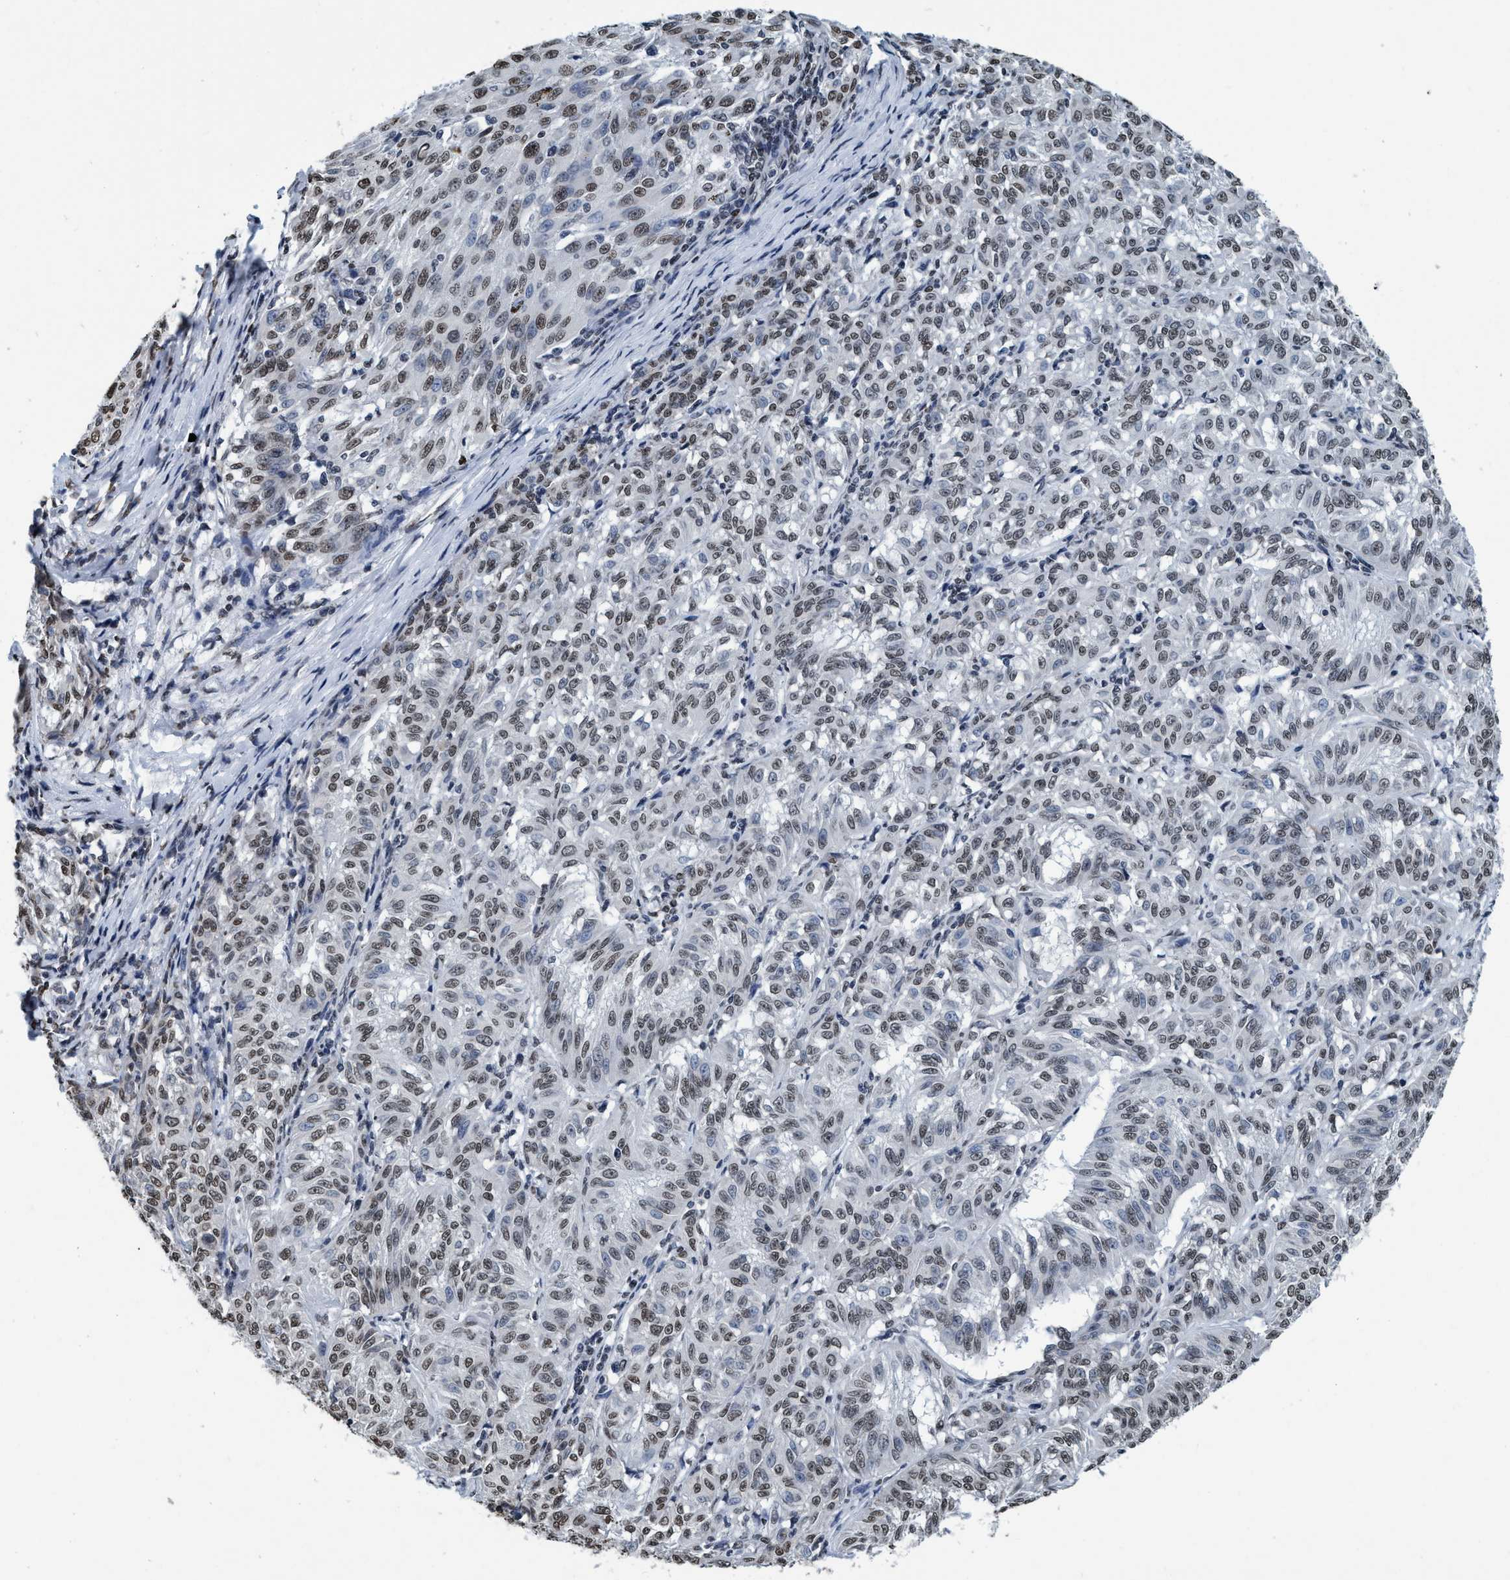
{"staining": {"intensity": "weak", "quantity": ">75%", "location": "nuclear"}, "tissue": "melanoma", "cell_type": "Tumor cells", "image_type": "cancer", "snomed": [{"axis": "morphology", "description": "Malignant melanoma, NOS"}, {"axis": "topography", "description": "Skin"}], "caption": "Protein staining displays weak nuclear expression in about >75% of tumor cells in melanoma.", "gene": "CCNE2", "patient": {"sex": "female", "age": 72}}